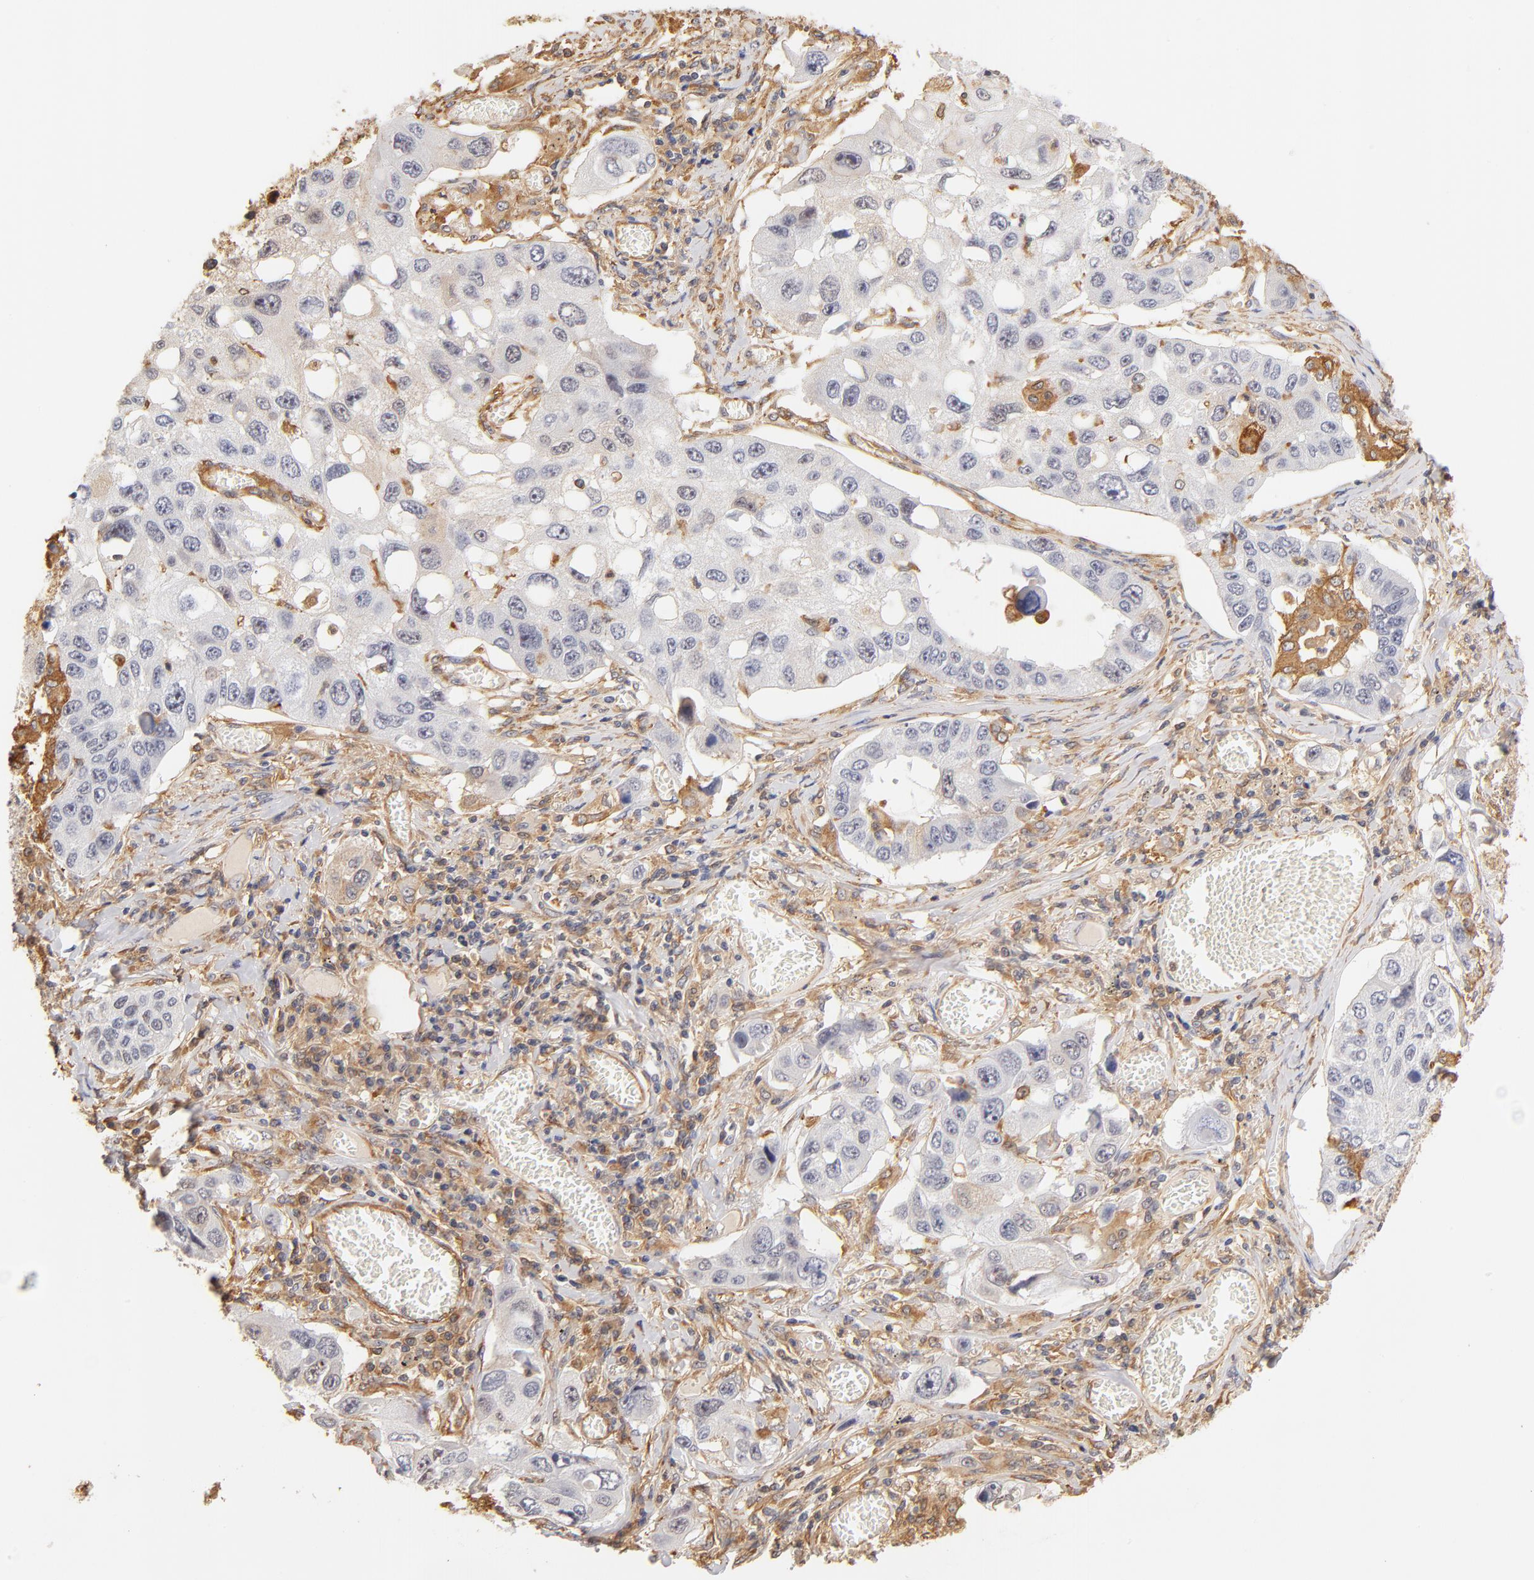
{"staining": {"intensity": "weak", "quantity": "<25%", "location": "cytoplasmic/membranous"}, "tissue": "lung cancer", "cell_type": "Tumor cells", "image_type": "cancer", "snomed": [{"axis": "morphology", "description": "Squamous cell carcinoma, NOS"}, {"axis": "topography", "description": "Lung"}], "caption": "Photomicrograph shows no significant protein staining in tumor cells of lung squamous cell carcinoma. (Stains: DAB (3,3'-diaminobenzidine) immunohistochemistry (IHC) with hematoxylin counter stain, Microscopy: brightfield microscopy at high magnification).", "gene": "FCMR", "patient": {"sex": "male", "age": 71}}